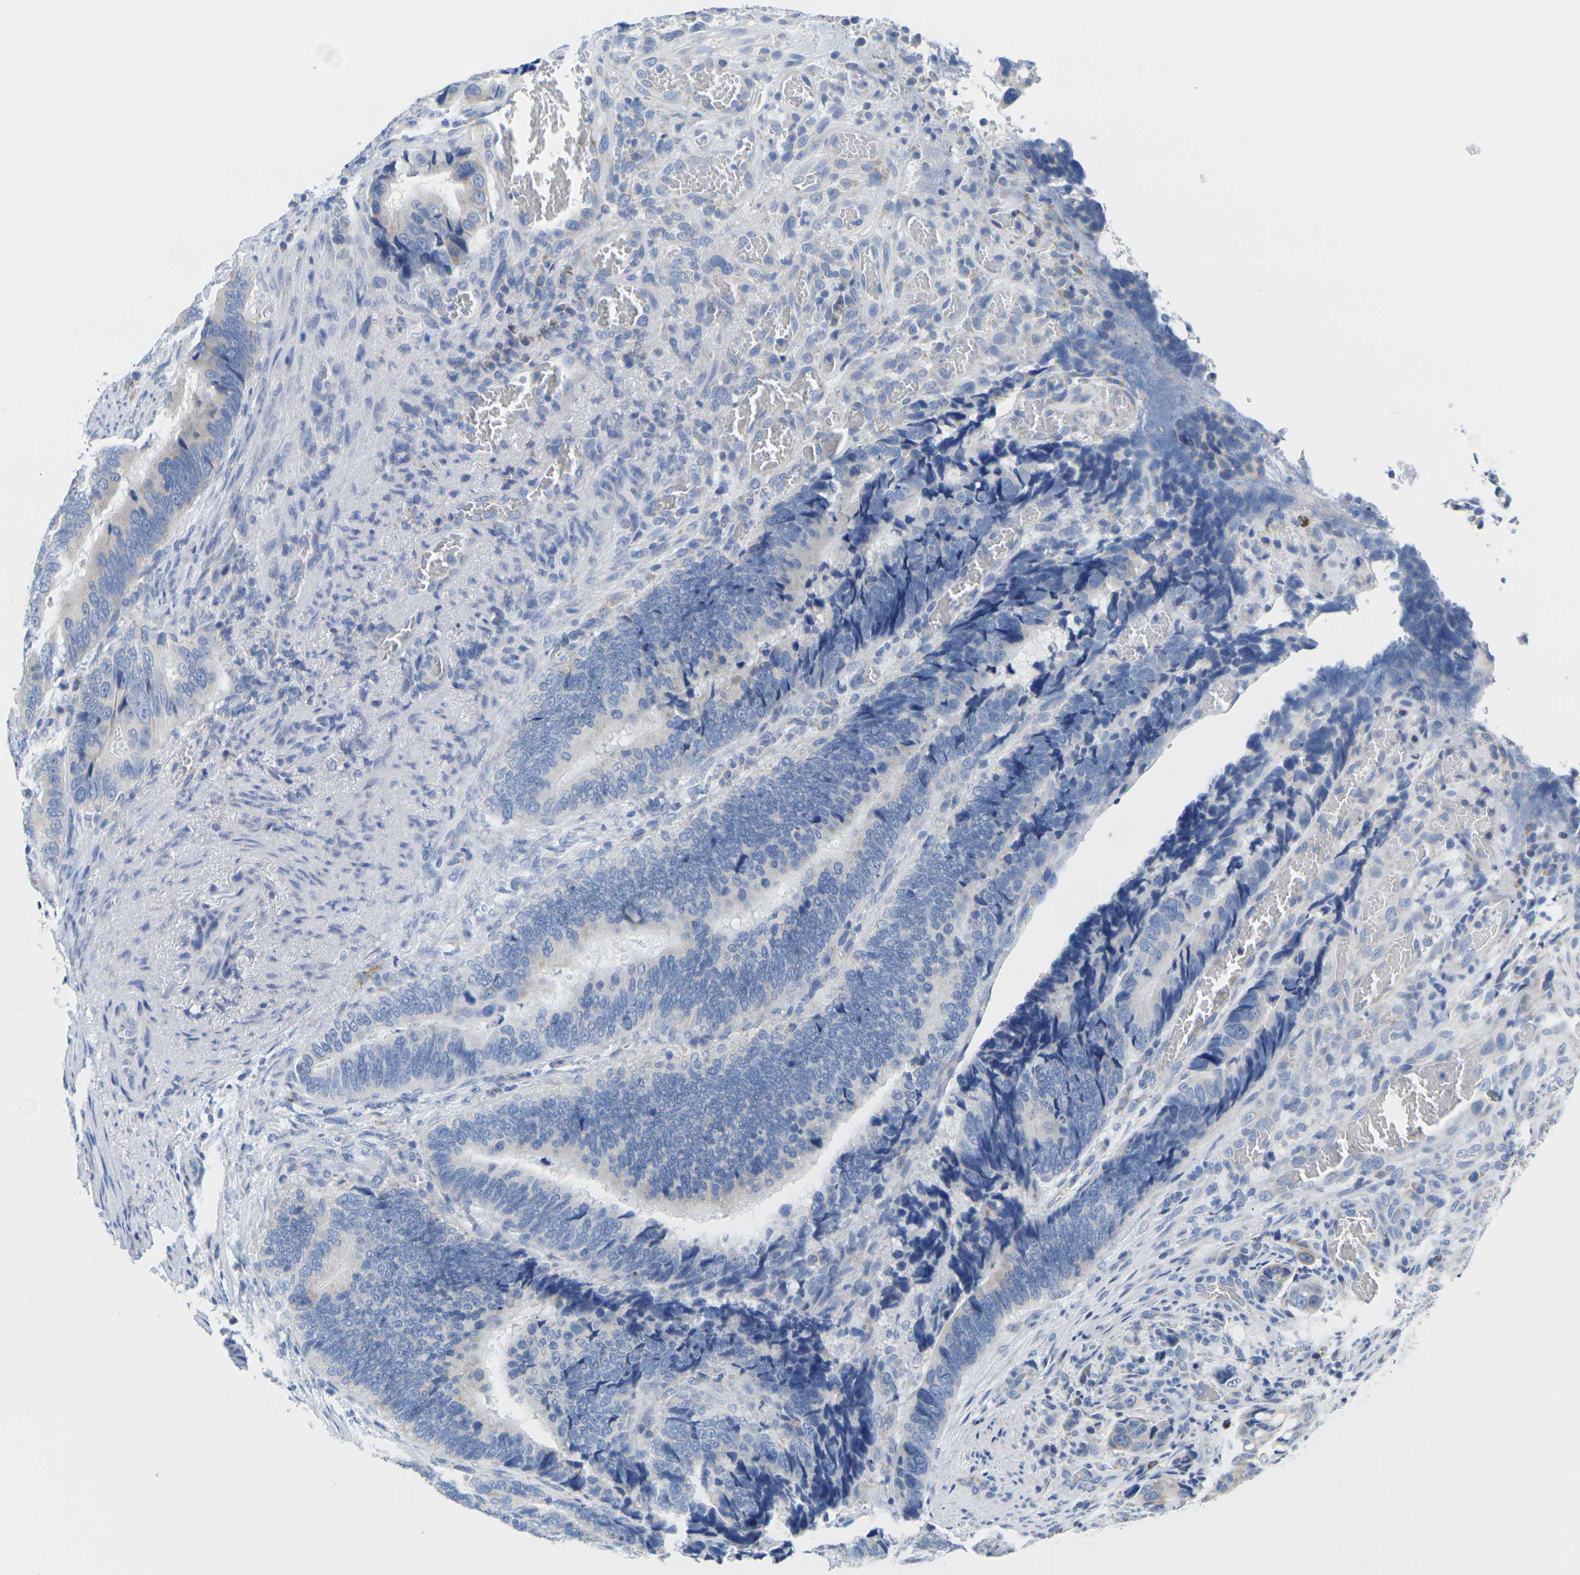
{"staining": {"intensity": "negative", "quantity": "none", "location": "none"}, "tissue": "colorectal cancer", "cell_type": "Tumor cells", "image_type": "cancer", "snomed": [{"axis": "morphology", "description": "Adenocarcinoma, NOS"}, {"axis": "topography", "description": "Colon"}], "caption": "Image shows no significant protein positivity in tumor cells of colorectal cancer.", "gene": "TMEM204", "patient": {"sex": "male", "age": 72}}